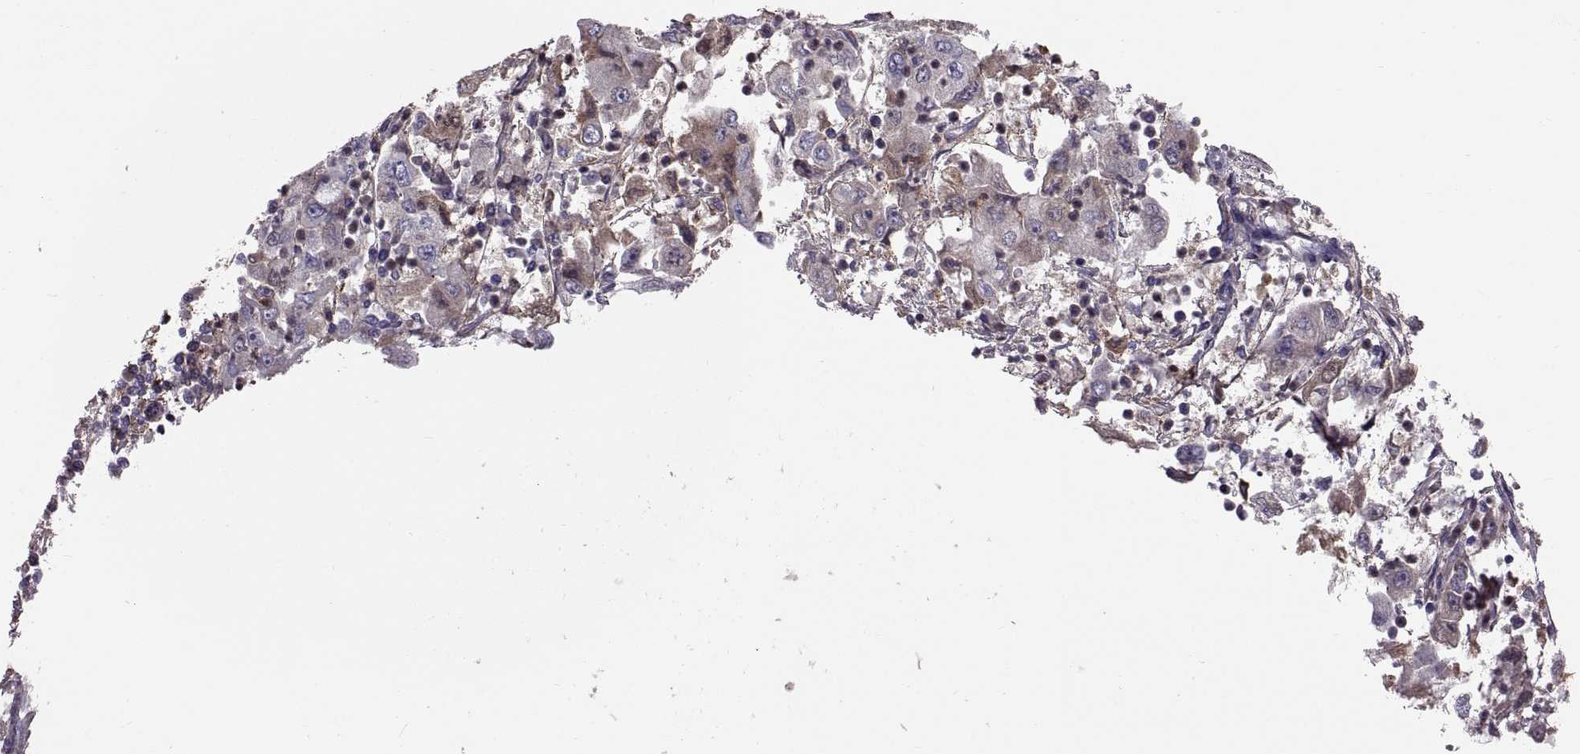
{"staining": {"intensity": "moderate", "quantity": "<25%", "location": "cytoplasmic/membranous"}, "tissue": "cervical cancer", "cell_type": "Tumor cells", "image_type": "cancer", "snomed": [{"axis": "morphology", "description": "Squamous cell carcinoma, NOS"}, {"axis": "topography", "description": "Cervix"}], "caption": "IHC histopathology image of human squamous cell carcinoma (cervical) stained for a protein (brown), which demonstrates low levels of moderate cytoplasmic/membranous expression in about <25% of tumor cells.", "gene": "EMILIN2", "patient": {"sex": "female", "age": 36}}